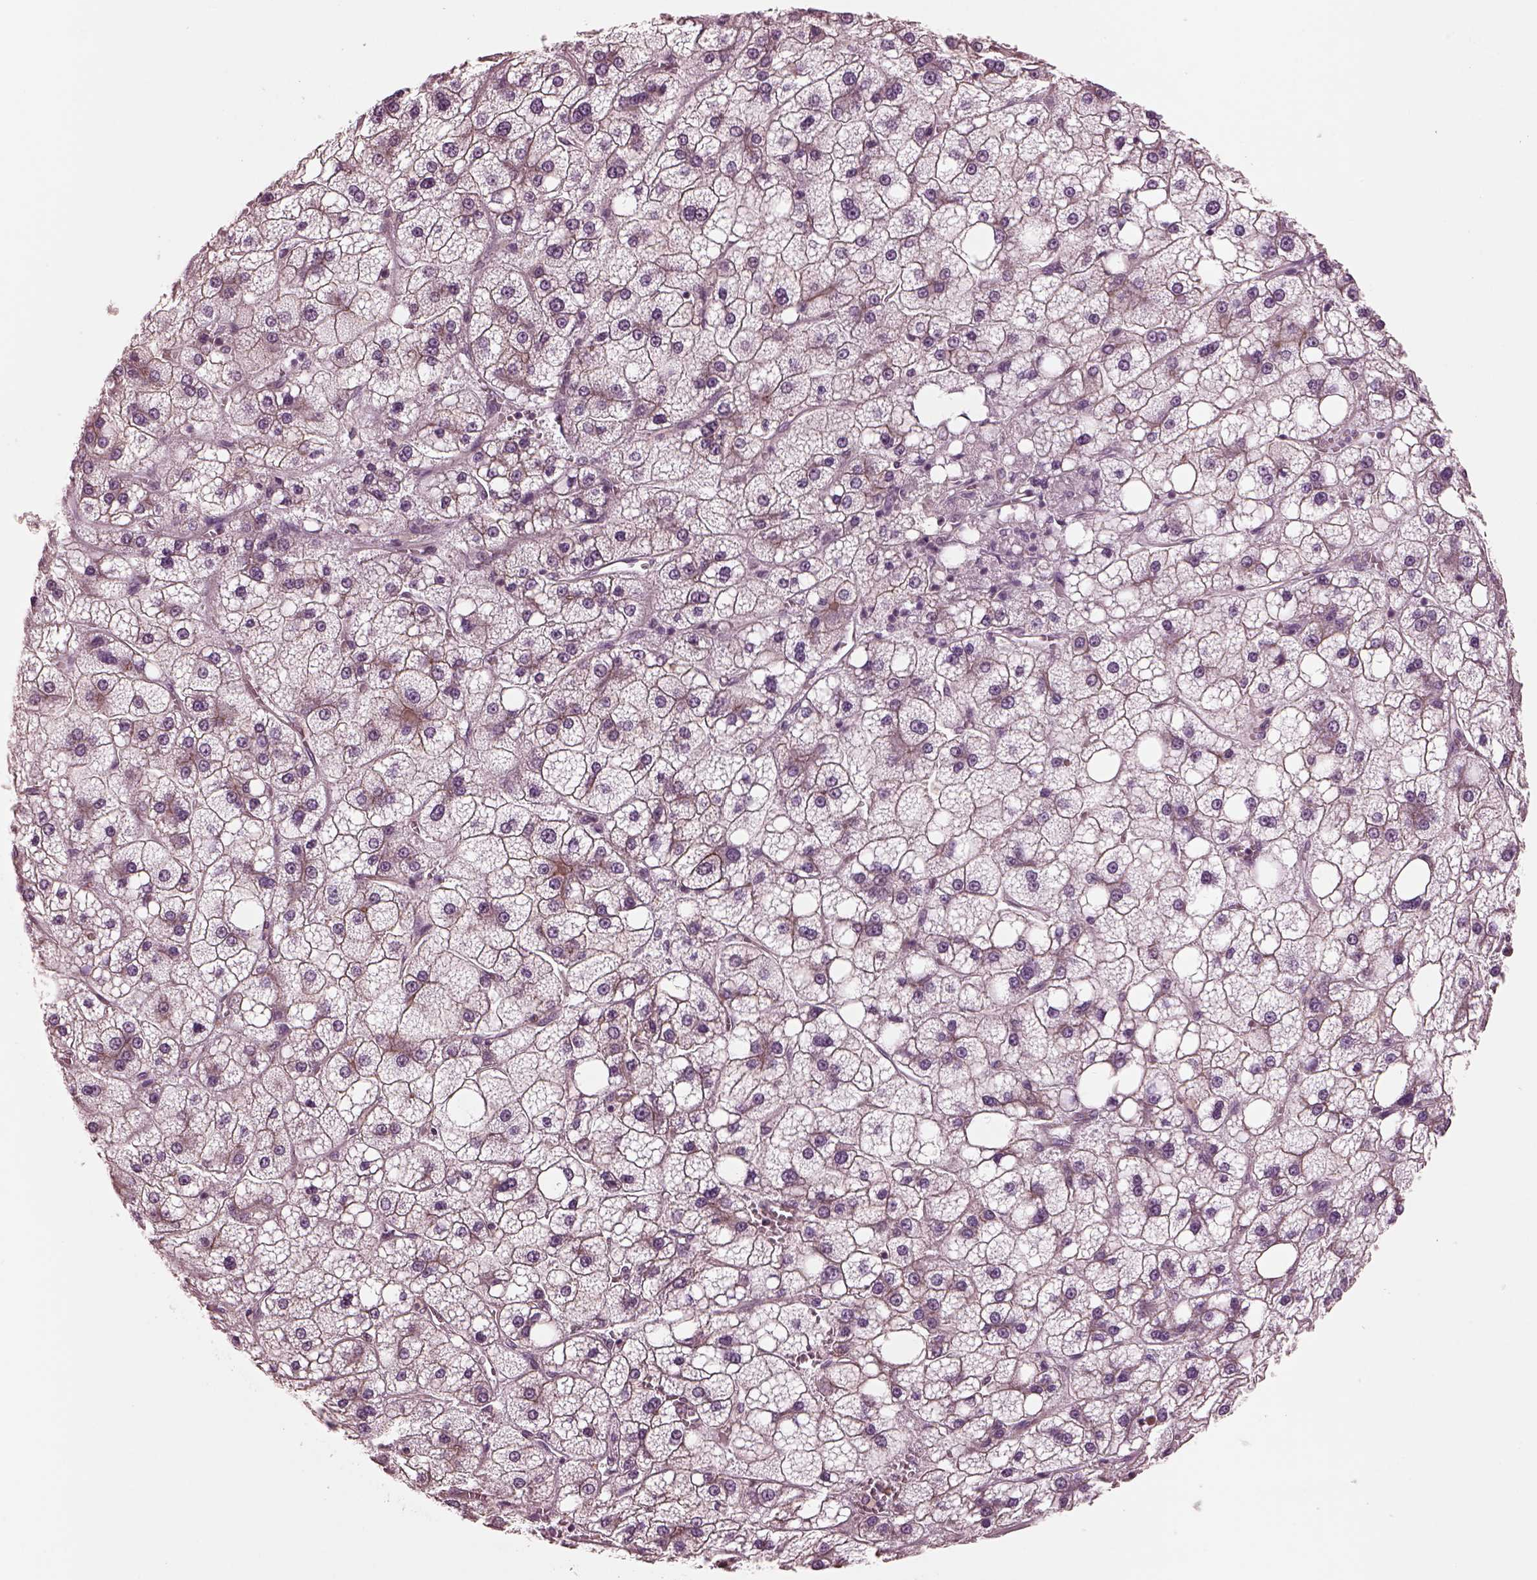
{"staining": {"intensity": "weak", "quantity": ">75%", "location": "cytoplasmic/membranous"}, "tissue": "liver cancer", "cell_type": "Tumor cells", "image_type": "cancer", "snomed": [{"axis": "morphology", "description": "Carcinoma, Hepatocellular, NOS"}, {"axis": "topography", "description": "Liver"}], "caption": "Immunohistochemistry of liver cancer reveals low levels of weak cytoplasmic/membranous positivity in approximately >75% of tumor cells. The protein is stained brown, and the nuclei are stained in blue (DAB (3,3'-diaminobenzidine) IHC with brightfield microscopy, high magnification).", "gene": "ODAD1", "patient": {"sex": "male", "age": 73}}